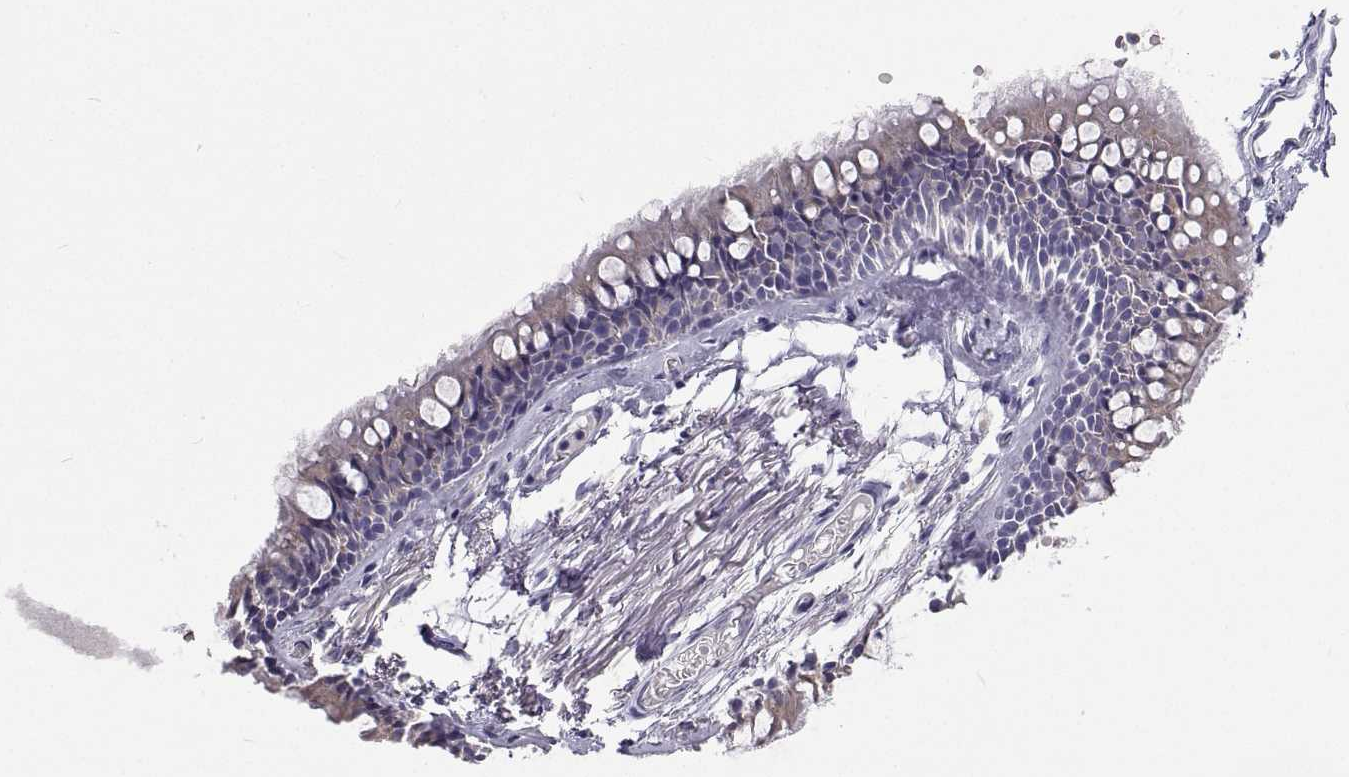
{"staining": {"intensity": "negative", "quantity": "none", "location": "none"}, "tissue": "adipose tissue", "cell_type": "Adipocytes", "image_type": "normal", "snomed": [{"axis": "morphology", "description": "Normal tissue, NOS"}, {"axis": "topography", "description": "Cartilage tissue"}, {"axis": "topography", "description": "Bronchus"}], "caption": "IHC of benign adipose tissue demonstrates no expression in adipocytes. The staining was performed using DAB to visualize the protein expression in brown, while the nuclei were stained in blue with hematoxylin (Magnification: 20x).", "gene": "LHFPL7", "patient": {"sex": "female", "age": 79}}